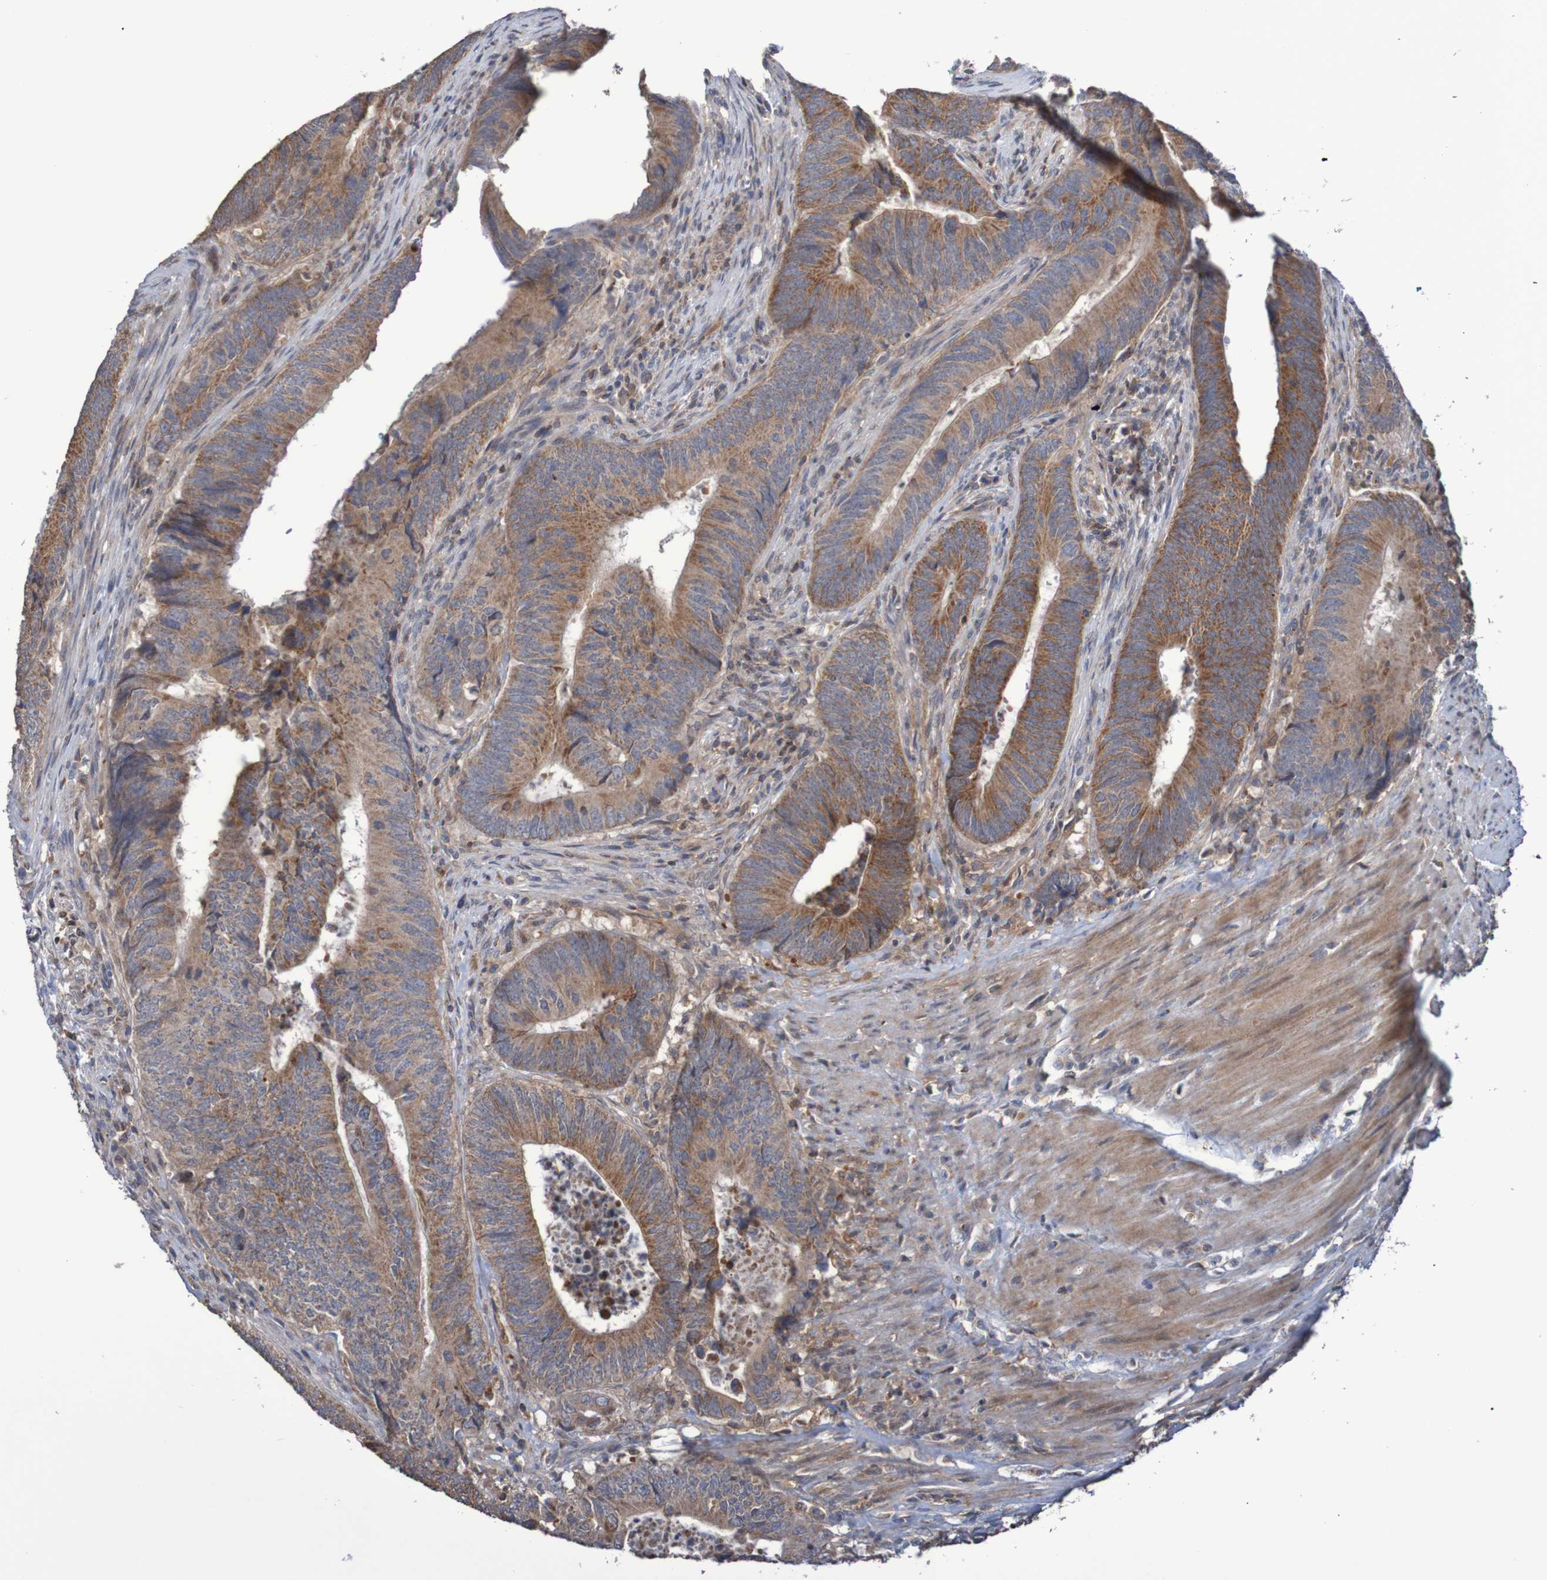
{"staining": {"intensity": "strong", "quantity": "25%-75%", "location": "cytoplasmic/membranous"}, "tissue": "colorectal cancer", "cell_type": "Tumor cells", "image_type": "cancer", "snomed": [{"axis": "morphology", "description": "Normal tissue, NOS"}, {"axis": "morphology", "description": "Adenocarcinoma, NOS"}, {"axis": "topography", "description": "Colon"}], "caption": "Brown immunohistochemical staining in adenocarcinoma (colorectal) shows strong cytoplasmic/membranous expression in about 25%-75% of tumor cells. (Stains: DAB in brown, nuclei in blue, Microscopy: brightfield microscopy at high magnification).", "gene": "C3orf18", "patient": {"sex": "male", "age": 56}}